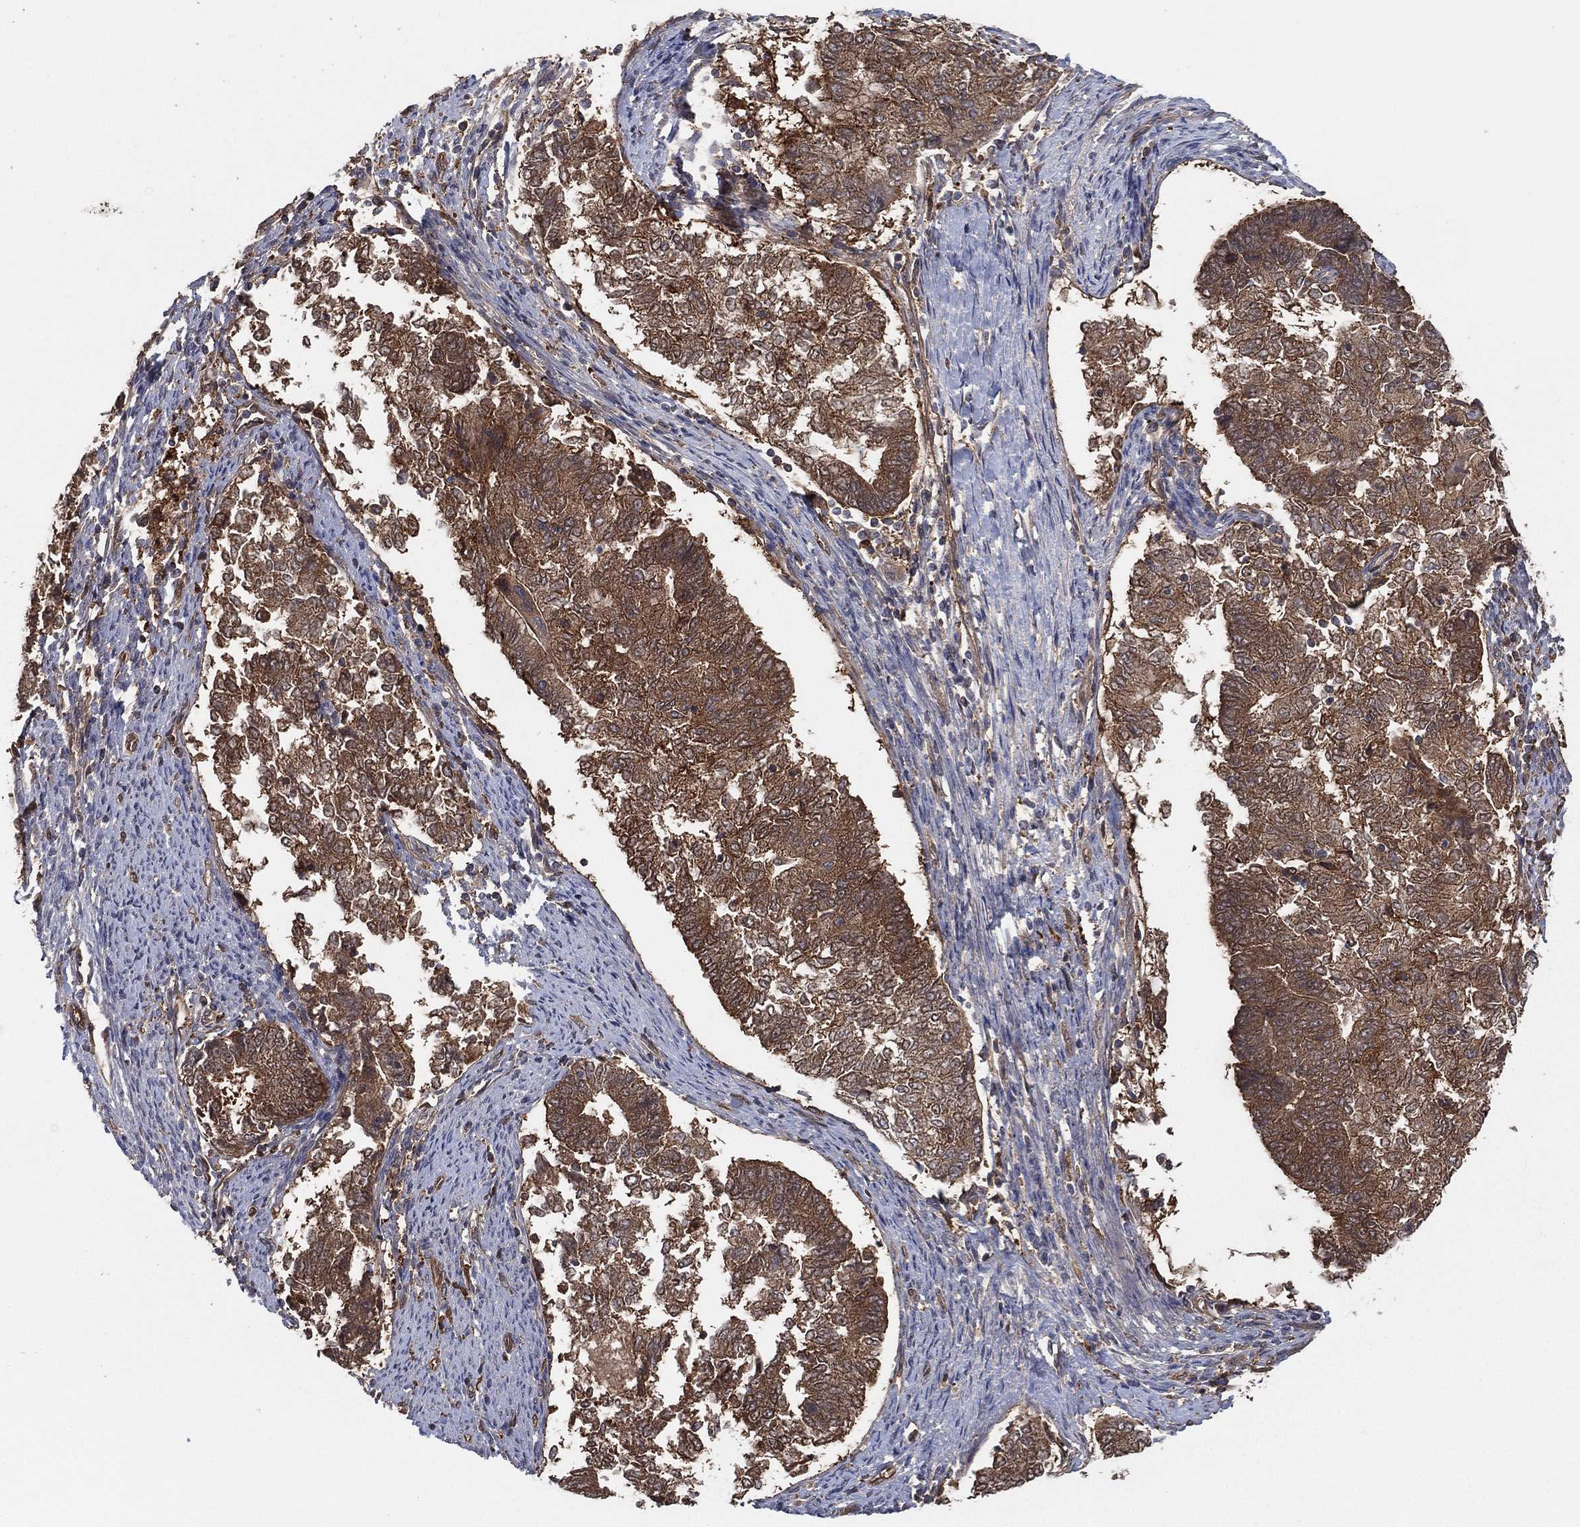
{"staining": {"intensity": "strong", "quantity": "<25%", "location": "cytoplasmic/membranous"}, "tissue": "endometrial cancer", "cell_type": "Tumor cells", "image_type": "cancer", "snomed": [{"axis": "morphology", "description": "Adenocarcinoma, NOS"}, {"axis": "topography", "description": "Endometrium"}], "caption": "Endometrial cancer stained with immunohistochemistry (IHC) reveals strong cytoplasmic/membranous staining in about <25% of tumor cells.", "gene": "PSMG4", "patient": {"sex": "female", "age": 65}}